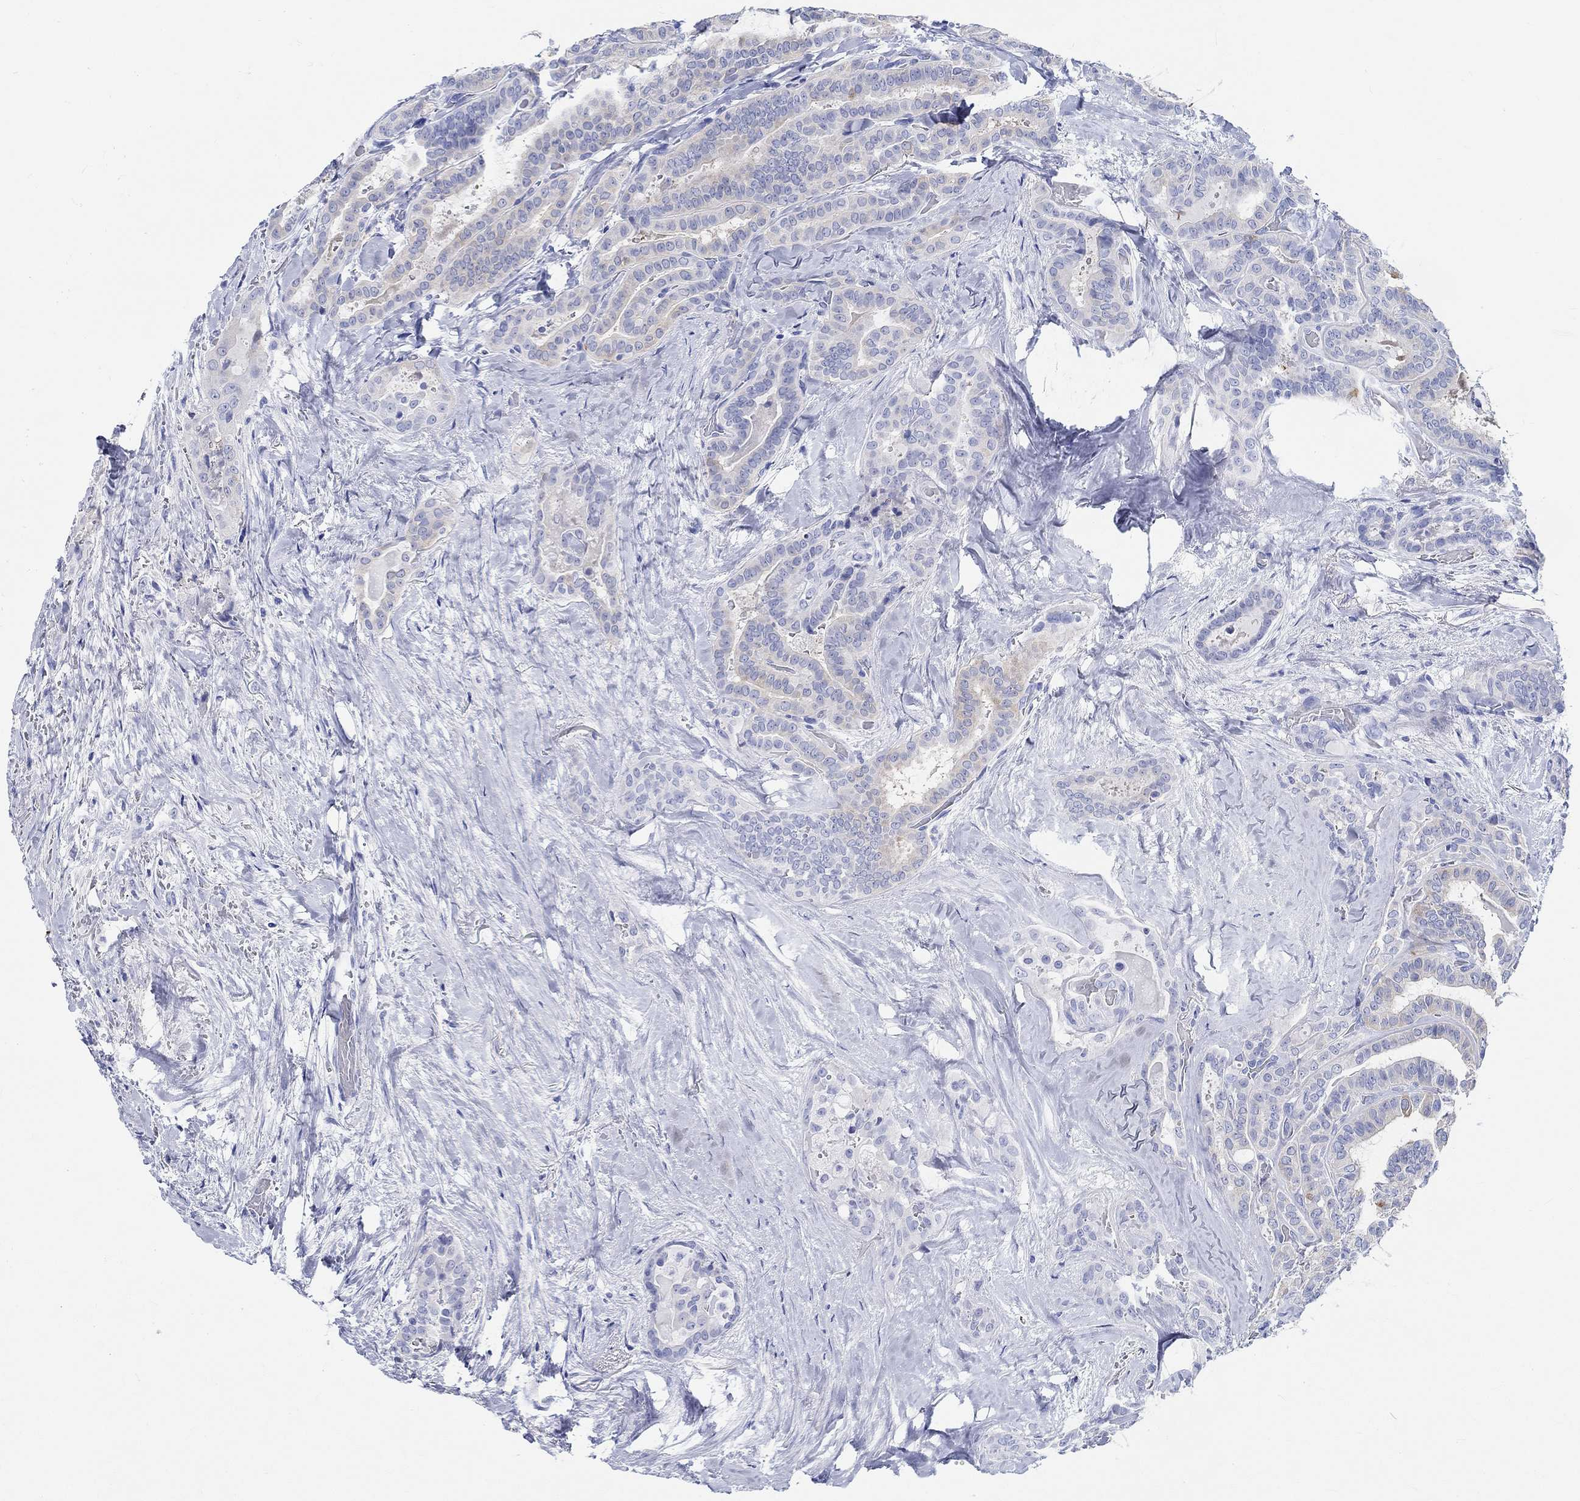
{"staining": {"intensity": "moderate", "quantity": "<25%", "location": "cytoplasmic/membranous"}, "tissue": "thyroid cancer", "cell_type": "Tumor cells", "image_type": "cancer", "snomed": [{"axis": "morphology", "description": "Papillary adenocarcinoma, NOS"}, {"axis": "topography", "description": "Thyroid gland"}], "caption": "DAB (3,3'-diaminobenzidine) immunohistochemical staining of human thyroid cancer displays moderate cytoplasmic/membranous protein positivity in about <25% of tumor cells.", "gene": "FBXO2", "patient": {"sex": "female", "age": 39}}